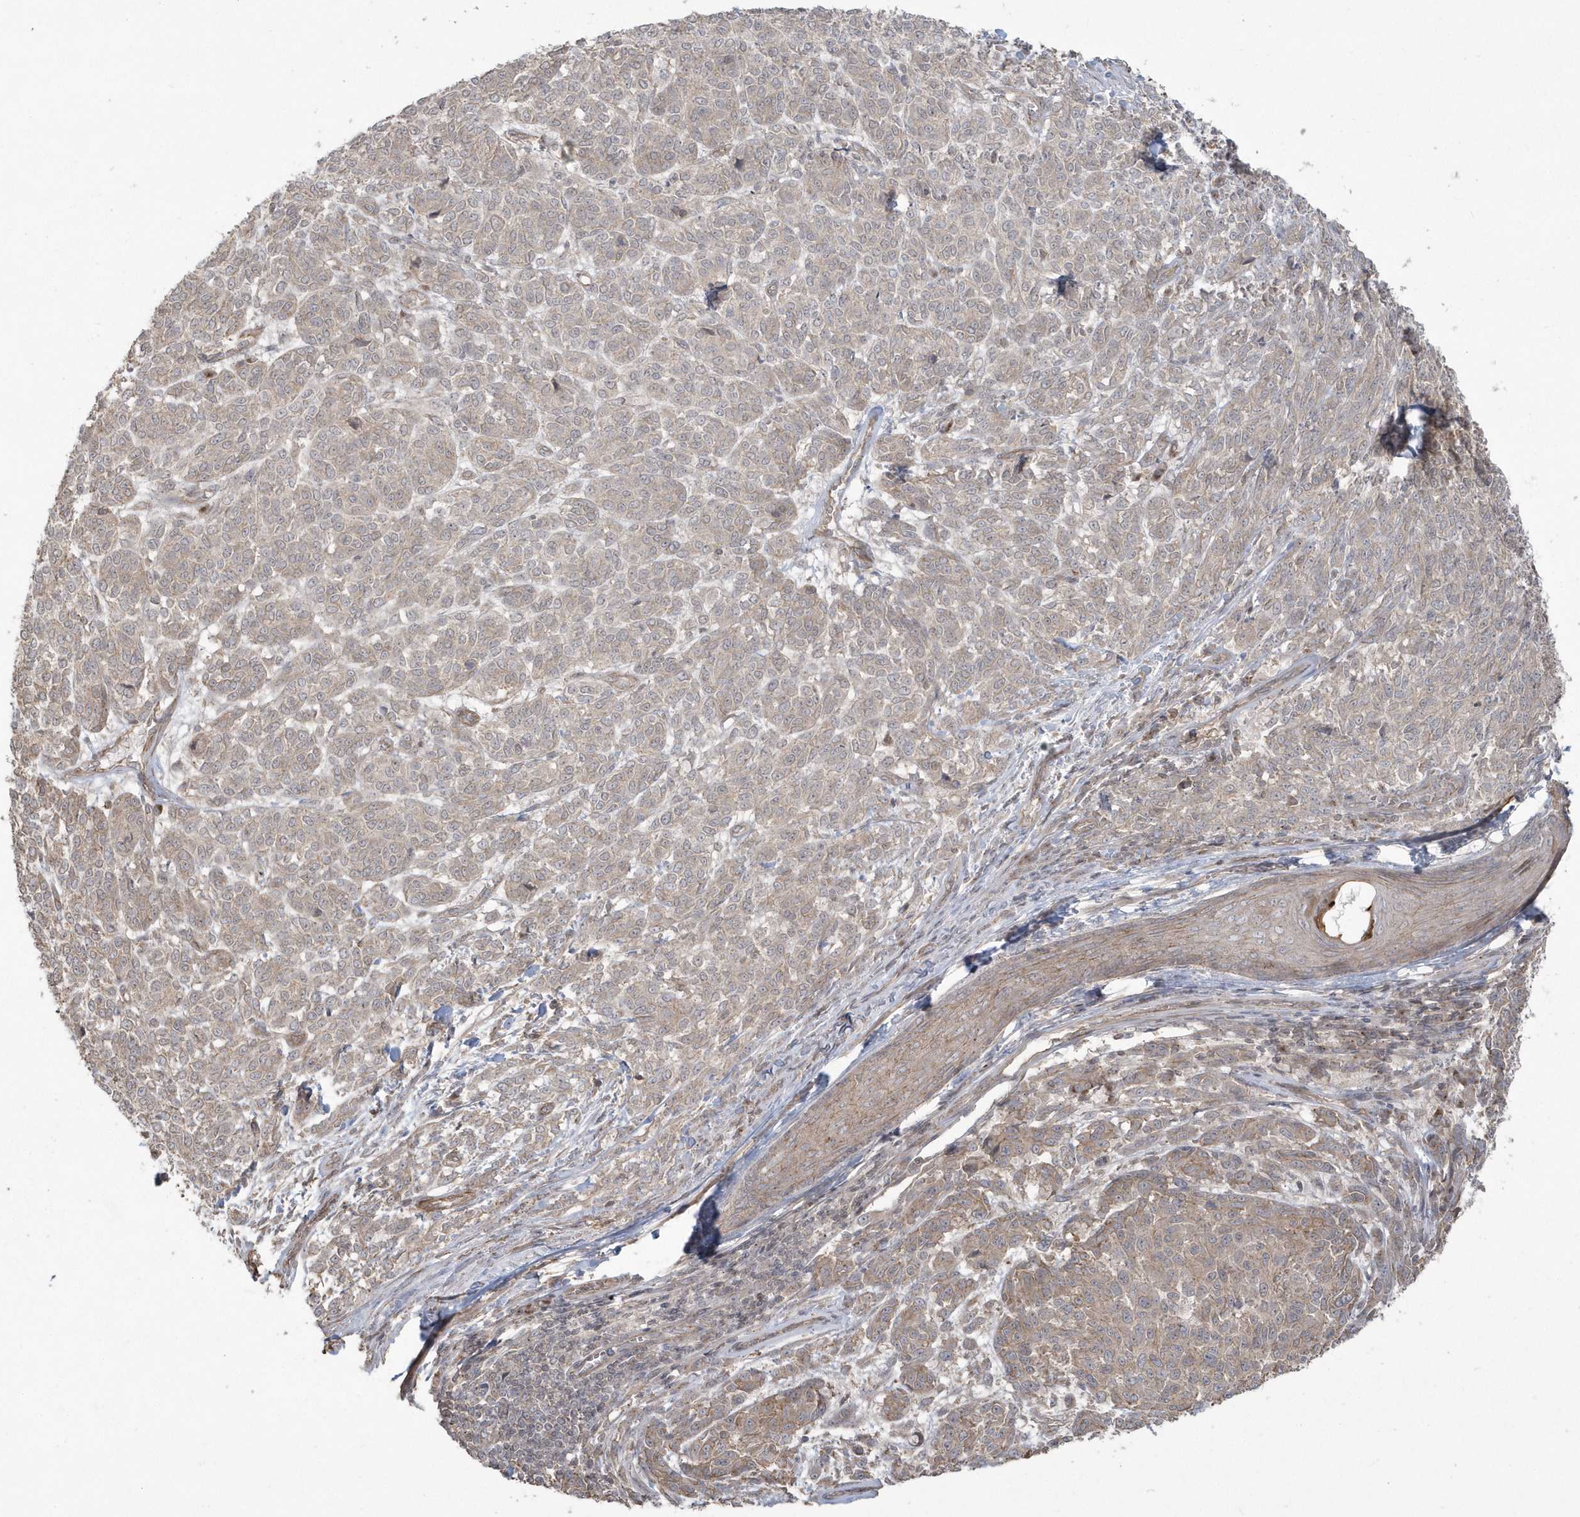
{"staining": {"intensity": "weak", "quantity": ">75%", "location": "cytoplasmic/membranous"}, "tissue": "melanoma", "cell_type": "Tumor cells", "image_type": "cancer", "snomed": [{"axis": "morphology", "description": "Malignant melanoma, NOS"}, {"axis": "topography", "description": "Skin"}], "caption": "This photomicrograph displays immunohistochemistry staining of melanoma, with low weak cytoplasmic/membranous positivity in approximately >75% of tumor cells.", "gene": "ARMC8", "patient": {"sex": "male", "age": 49}}